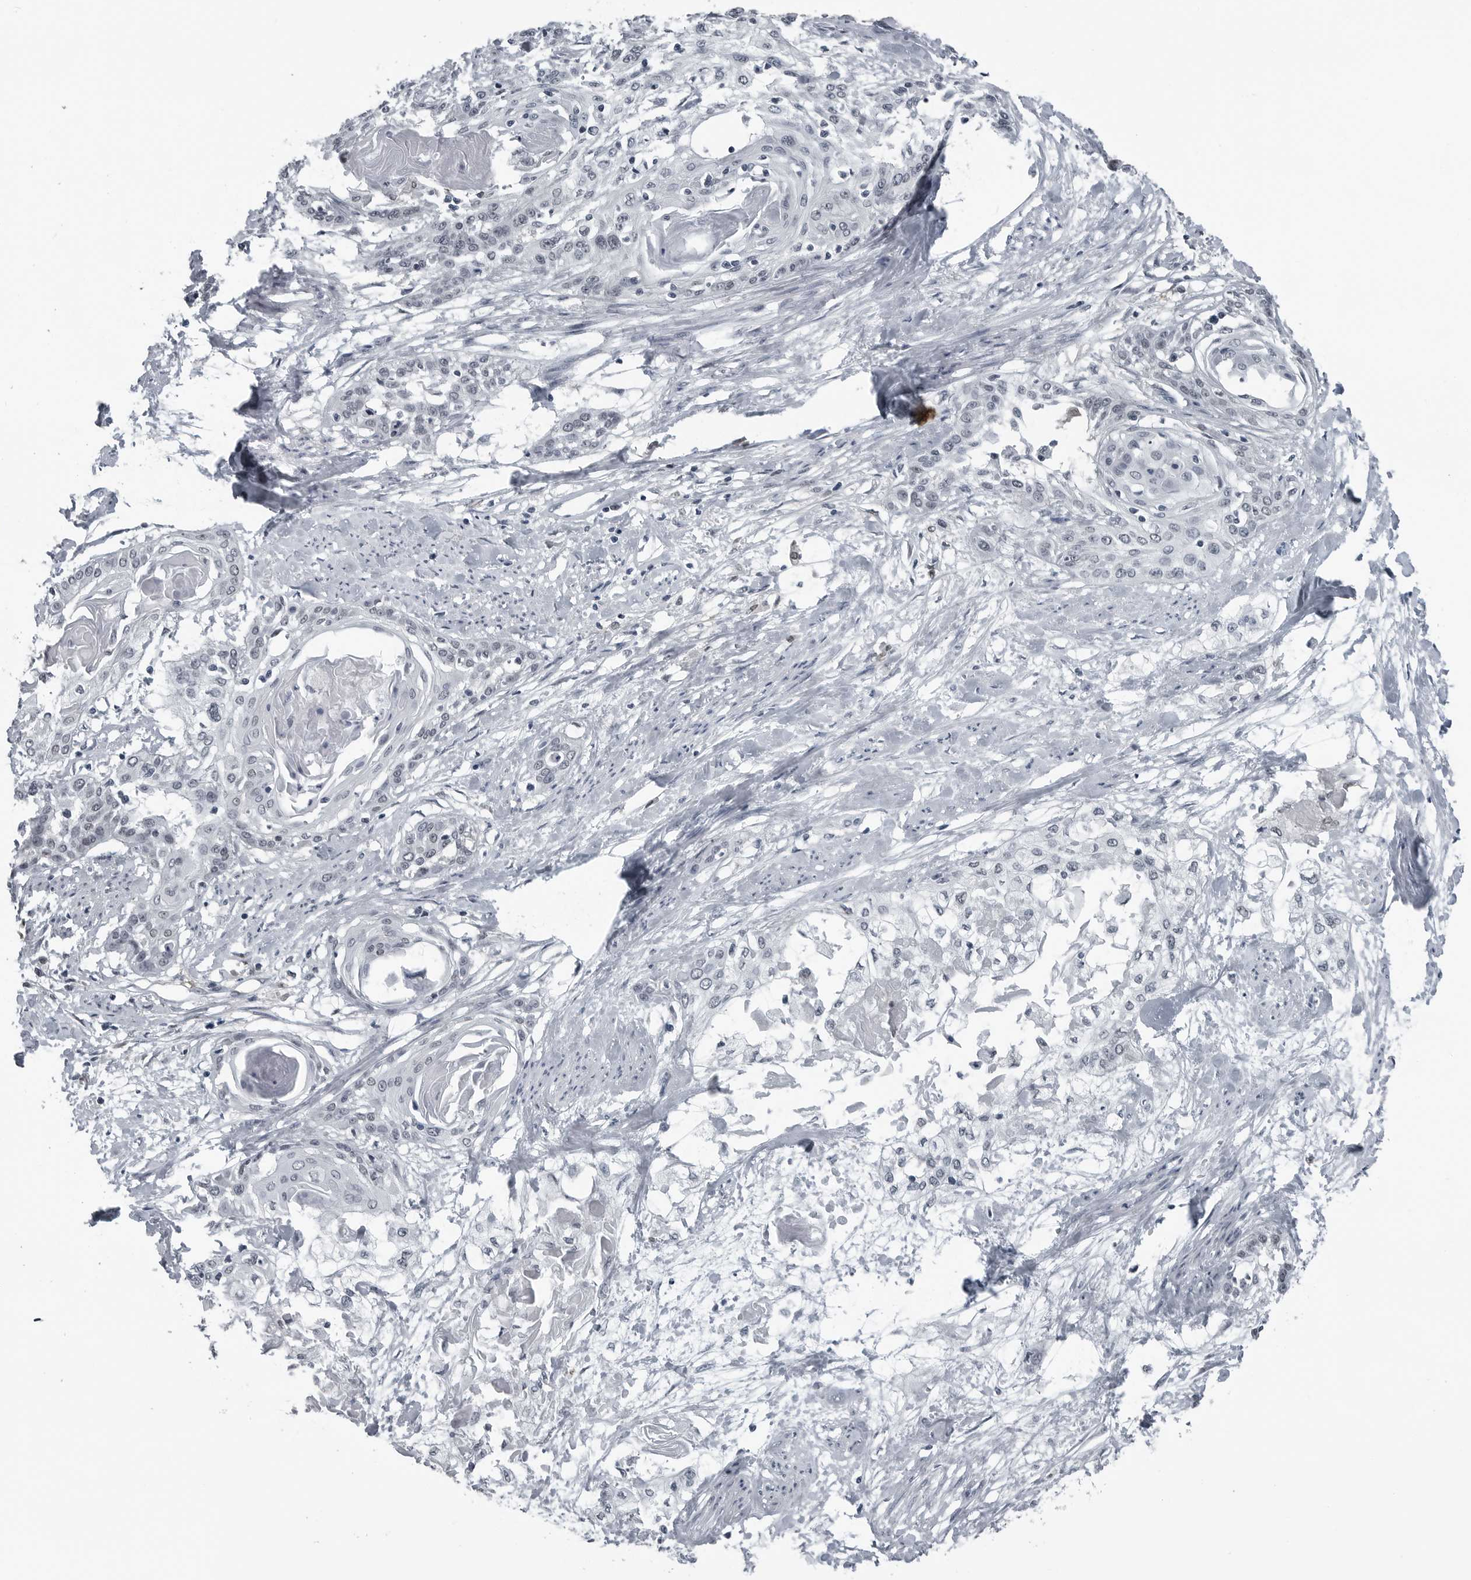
{"staining": {"intensity": "negative", "quantity": "none", "location": "none"}, "tissue": "cervical cancer", "cell_type": "Tumor cells", "image_type": "cancer", "snomed": [{"axis": "morphology", "description": "Squamous cell carcinoma, NOS"}, {"axis": "topography", "description": "Cervix"}], "caption": "A high-resolution photomicrograph shows immunohistochemistry (IHC) staining of cervical cancer (squamous cell carcinoma), which shows no significant staining in tumor cells.", "gene": "AKR1A1", "patient": {"sex": "female", "age": 57}}